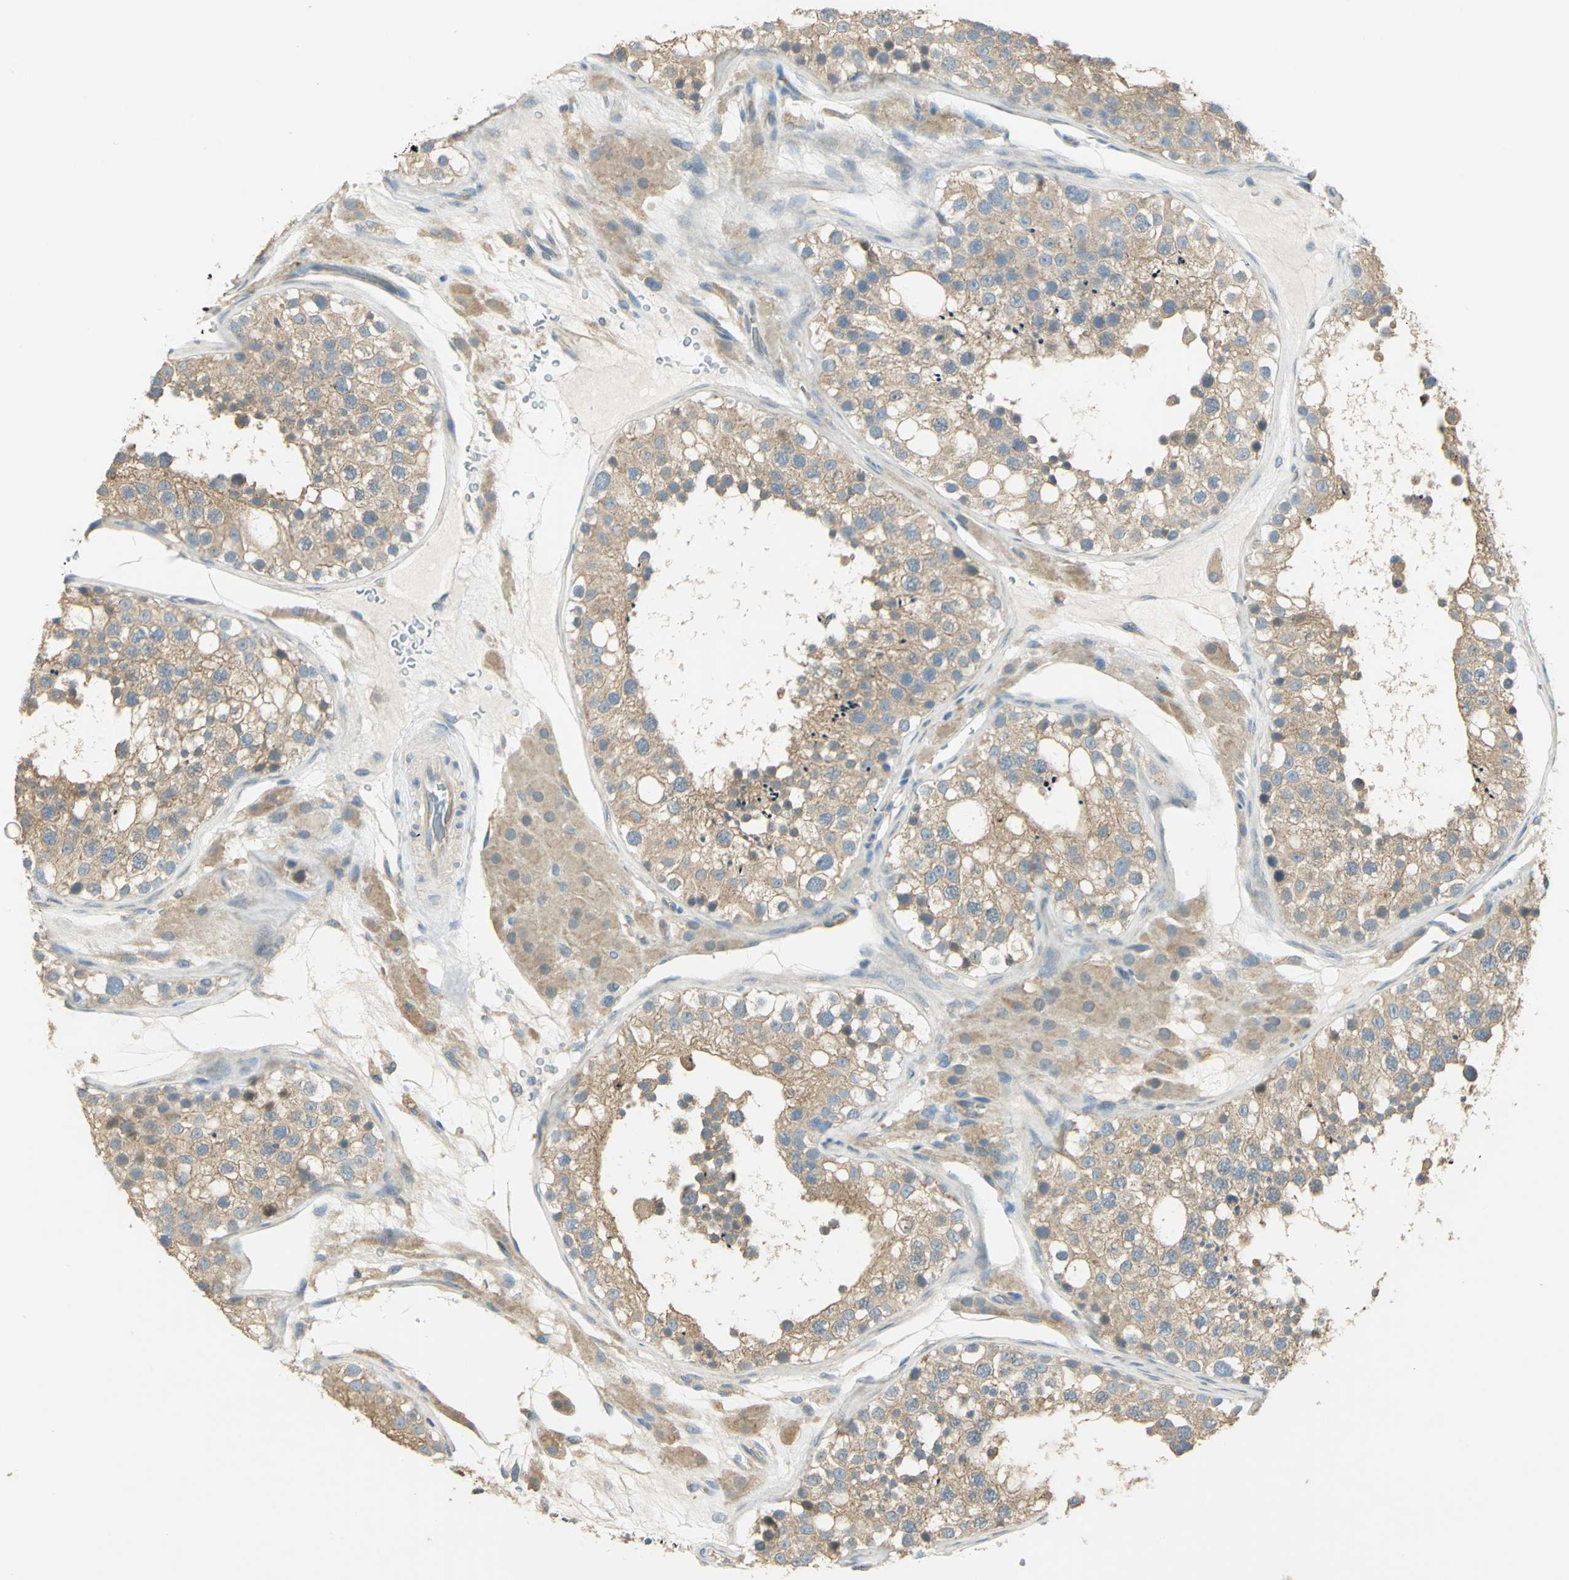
{"staining": {"intensity": "moderate", "quantity": ">75%", "location": "cytoplasmic/membranous"}, "tissue": "testis", "cell_type": "Cells in seminiferous ducts", "image_type": "normal", "snomed": [{"axis": "morphology", "description": "Normal tissue, NOS"}, {"axis": "topography", "description": "Testis"}], "caption": "High-power microscopy captured an immunohistochemistry (IHC) micrograph of benign testis, revealing moderate cytoplasmic/membranous staining in about >75% of cells in seminiferous ducts.", "gene": "SHC2", "patient": {"sex": "male", "age": 26}}